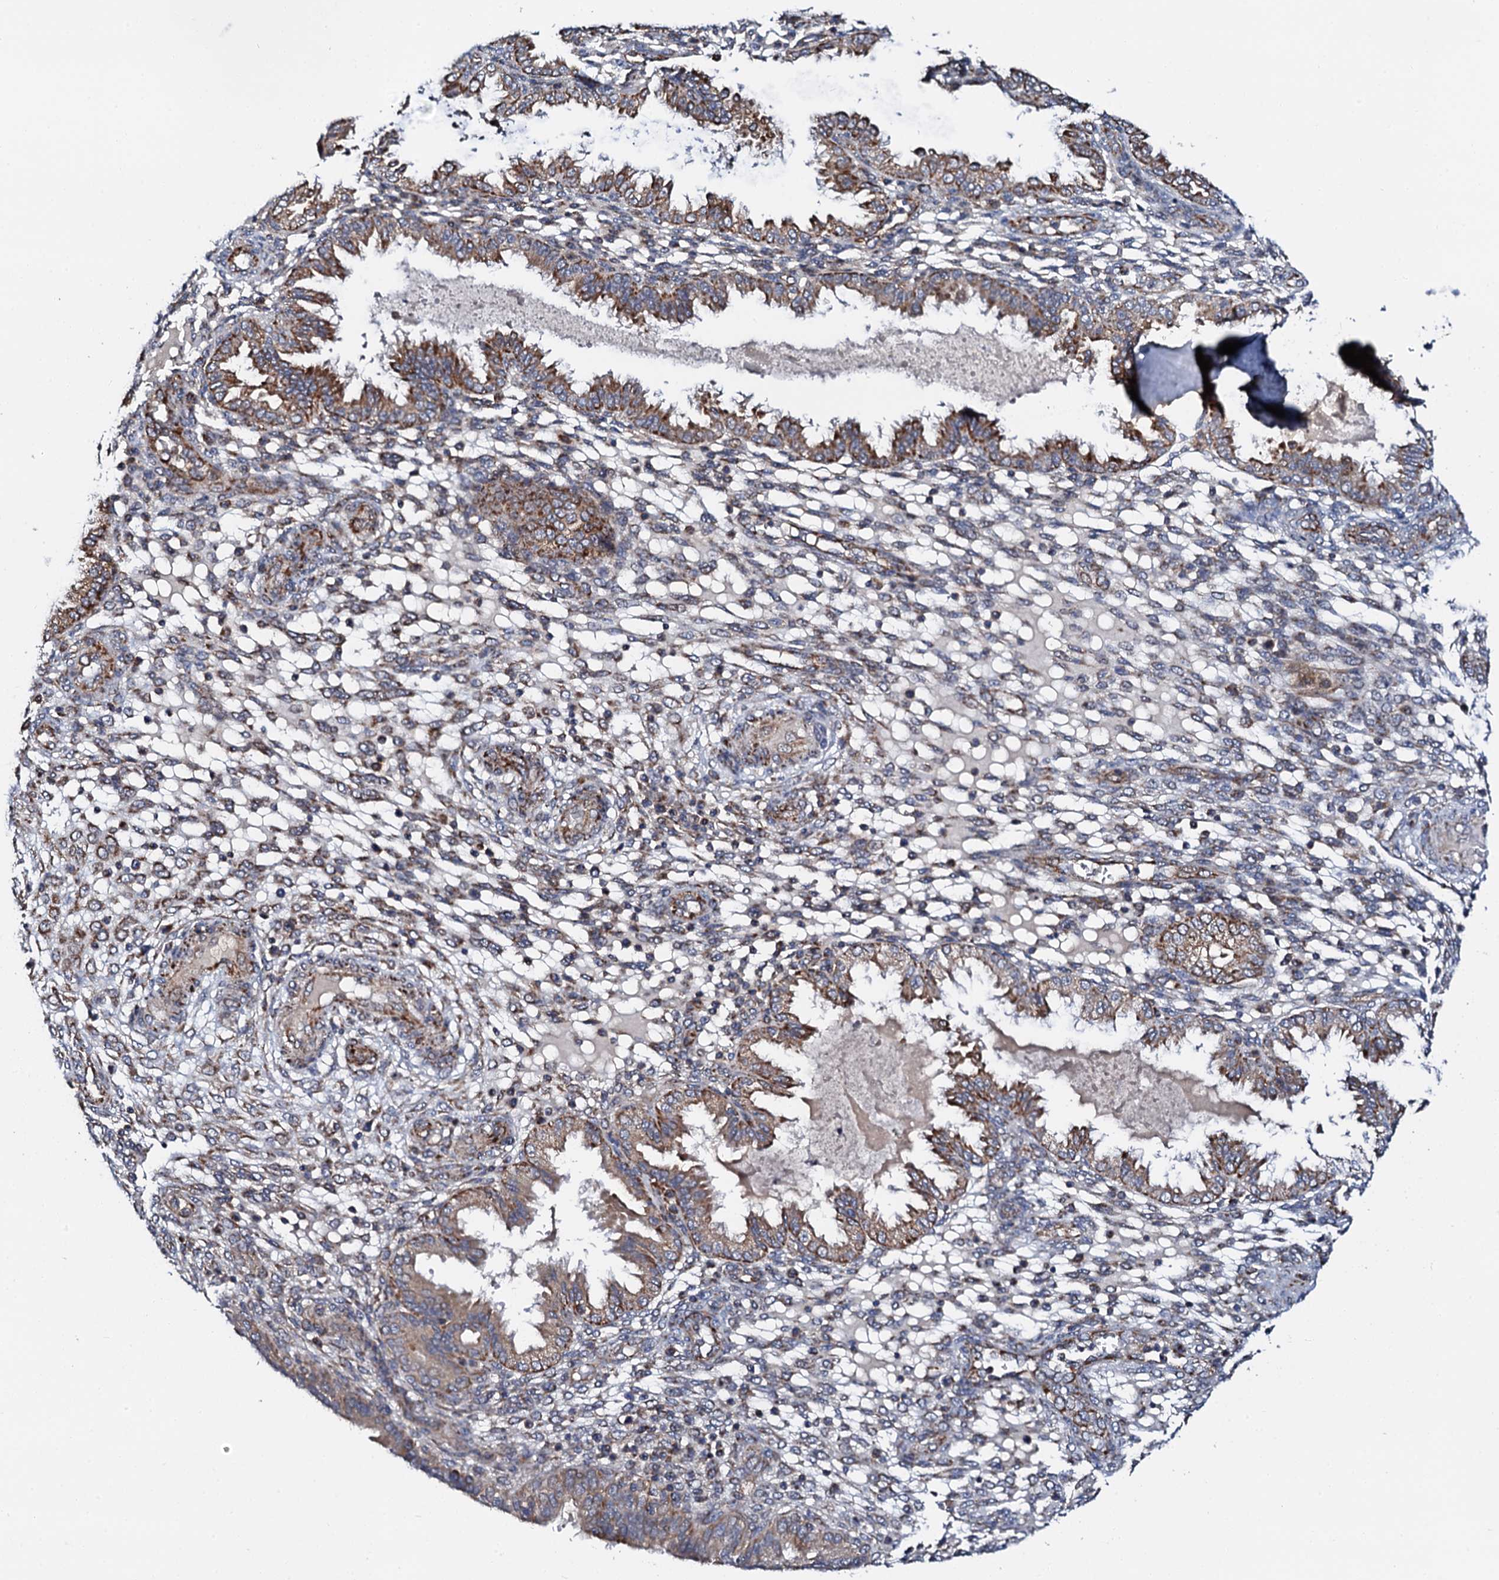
{"staining": {"intensity": "weak", "quantity": "<25%", "location": "cytoplasmic/membranous"}, "tissue": "endometrium", "cell_type": "Cells in endometrial stroma", "image_type": "normal", "snomed": [{"axis": "morphology", "description": "Normal tissue, NOS"}, {"axis": "topography", "description": "Endometrium"}], "caption": "Immunohistochemistry (IHC) of unremarkable human endometrium exhibits no expression in cells in endometrial stroma.", "gene": "UBE3C", "patient": {"sex": "female", "age": 33}}